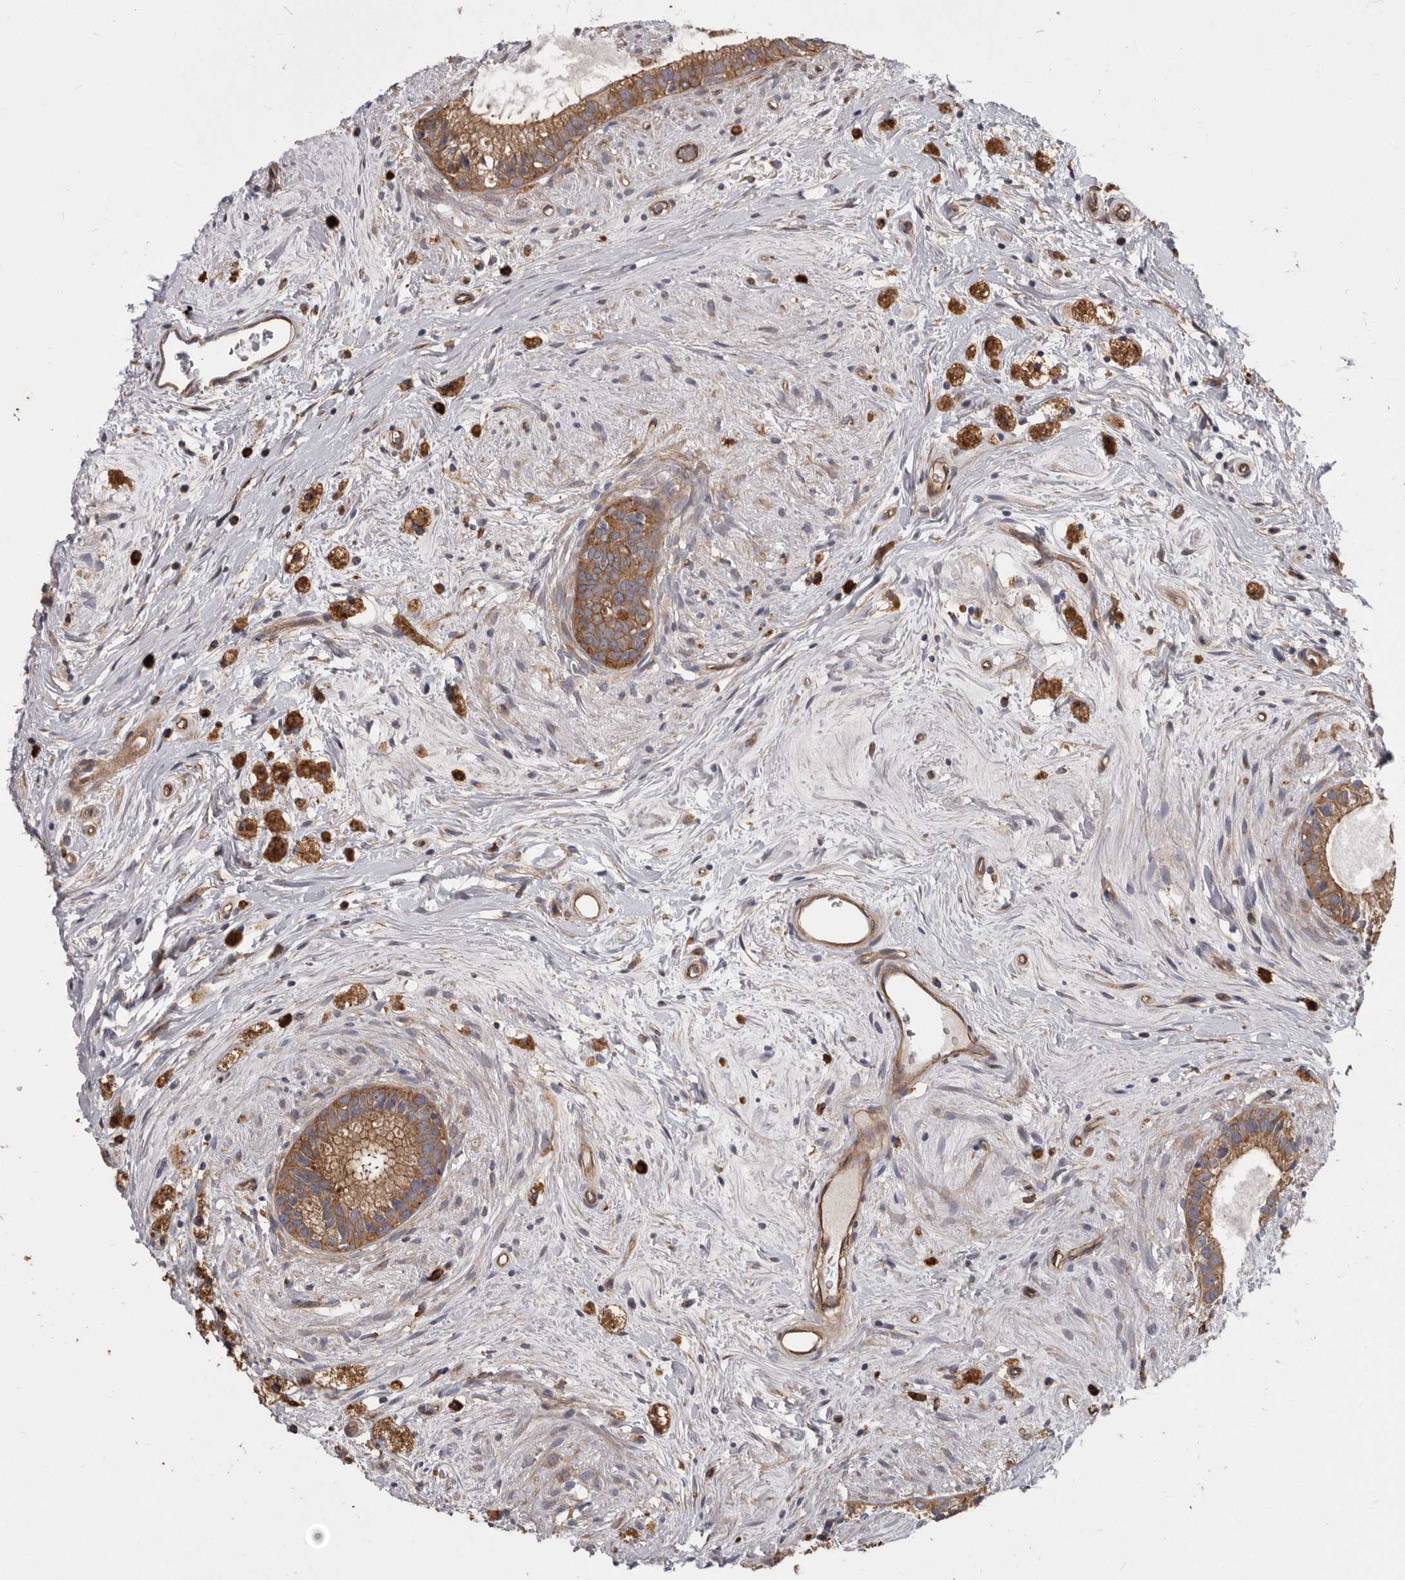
{"staining": {"intensity": "strong", "quantity": ">75%", "location": "cytoplasmic/membranous"}, "tissue": "epididymis", "cell_type": "Glandular cells", "image_type": "normal", "snomed": [{"axis": "morphology", "description": "Normal tissue, NOS"}, {"axis": "topography", "description": "Epididymis"}], "caption": "Protein staining demonstrates strong cytoplasmic/membranous staining in approximately >75% of glandular cells in unremarkable epididymis.", "gene": "ENAH", "patient": {"sex": "male", "age": 80}}